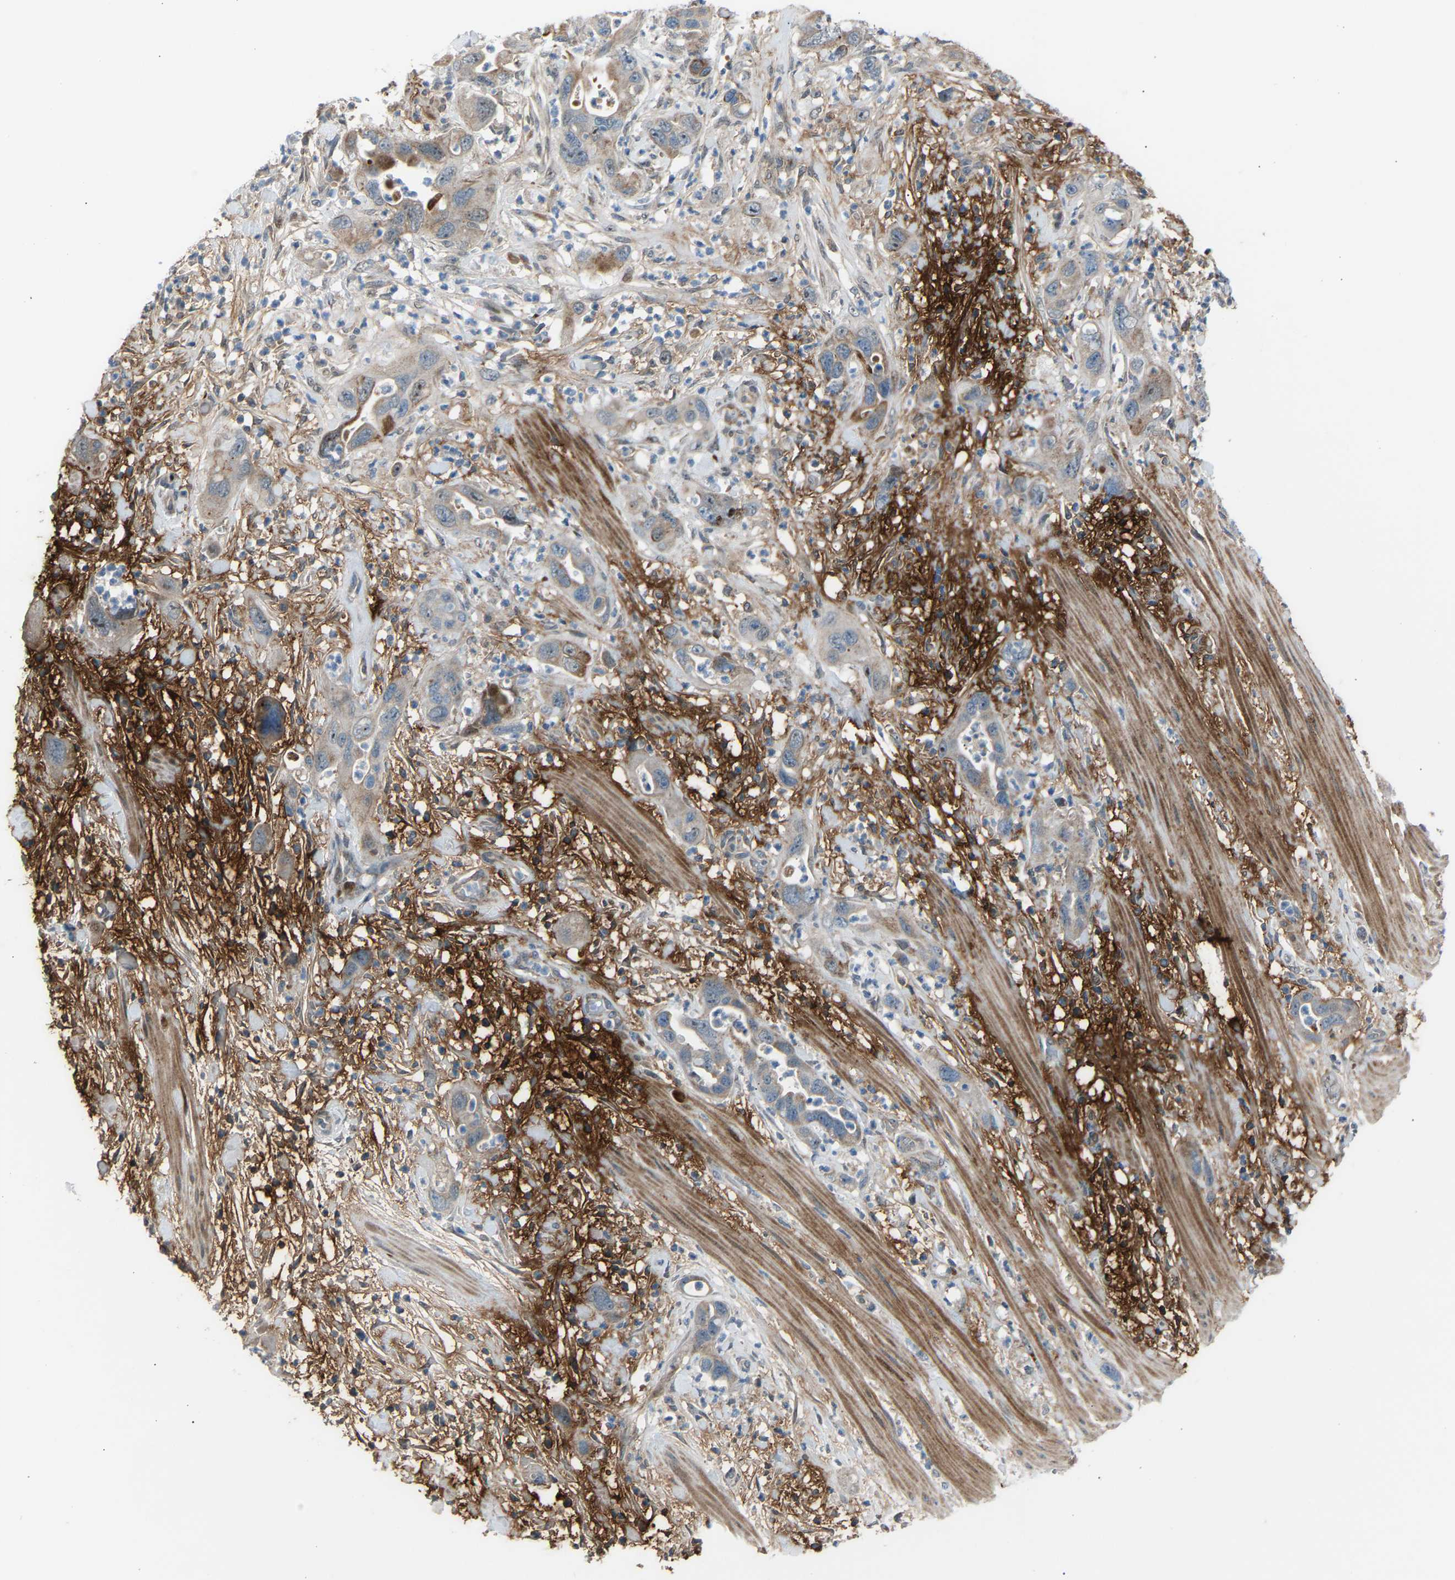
{"staining": {"intensity": "weak", "quantity": "25%-75%", "location": "cytoplasmic/membranous"}, "tissue": "pancreatic cancer", "cell_type": "Tumor cells", "image_type": "cancer", "snomed": [{"axis": "morphology", "description": "Adenocarcinoma, NOS"}, {"axis": "topography", "description": "Pancreas"}], "caption": "This image exhibits immunohistochemistry staining of pancreatic cancer (adenocarcinoma), with low weak cytoplasmic/membranous positivity in about 25%-75% of tumor cells.", "gene": "VPS41", "patient": {"sex": "female", "age": 71}}